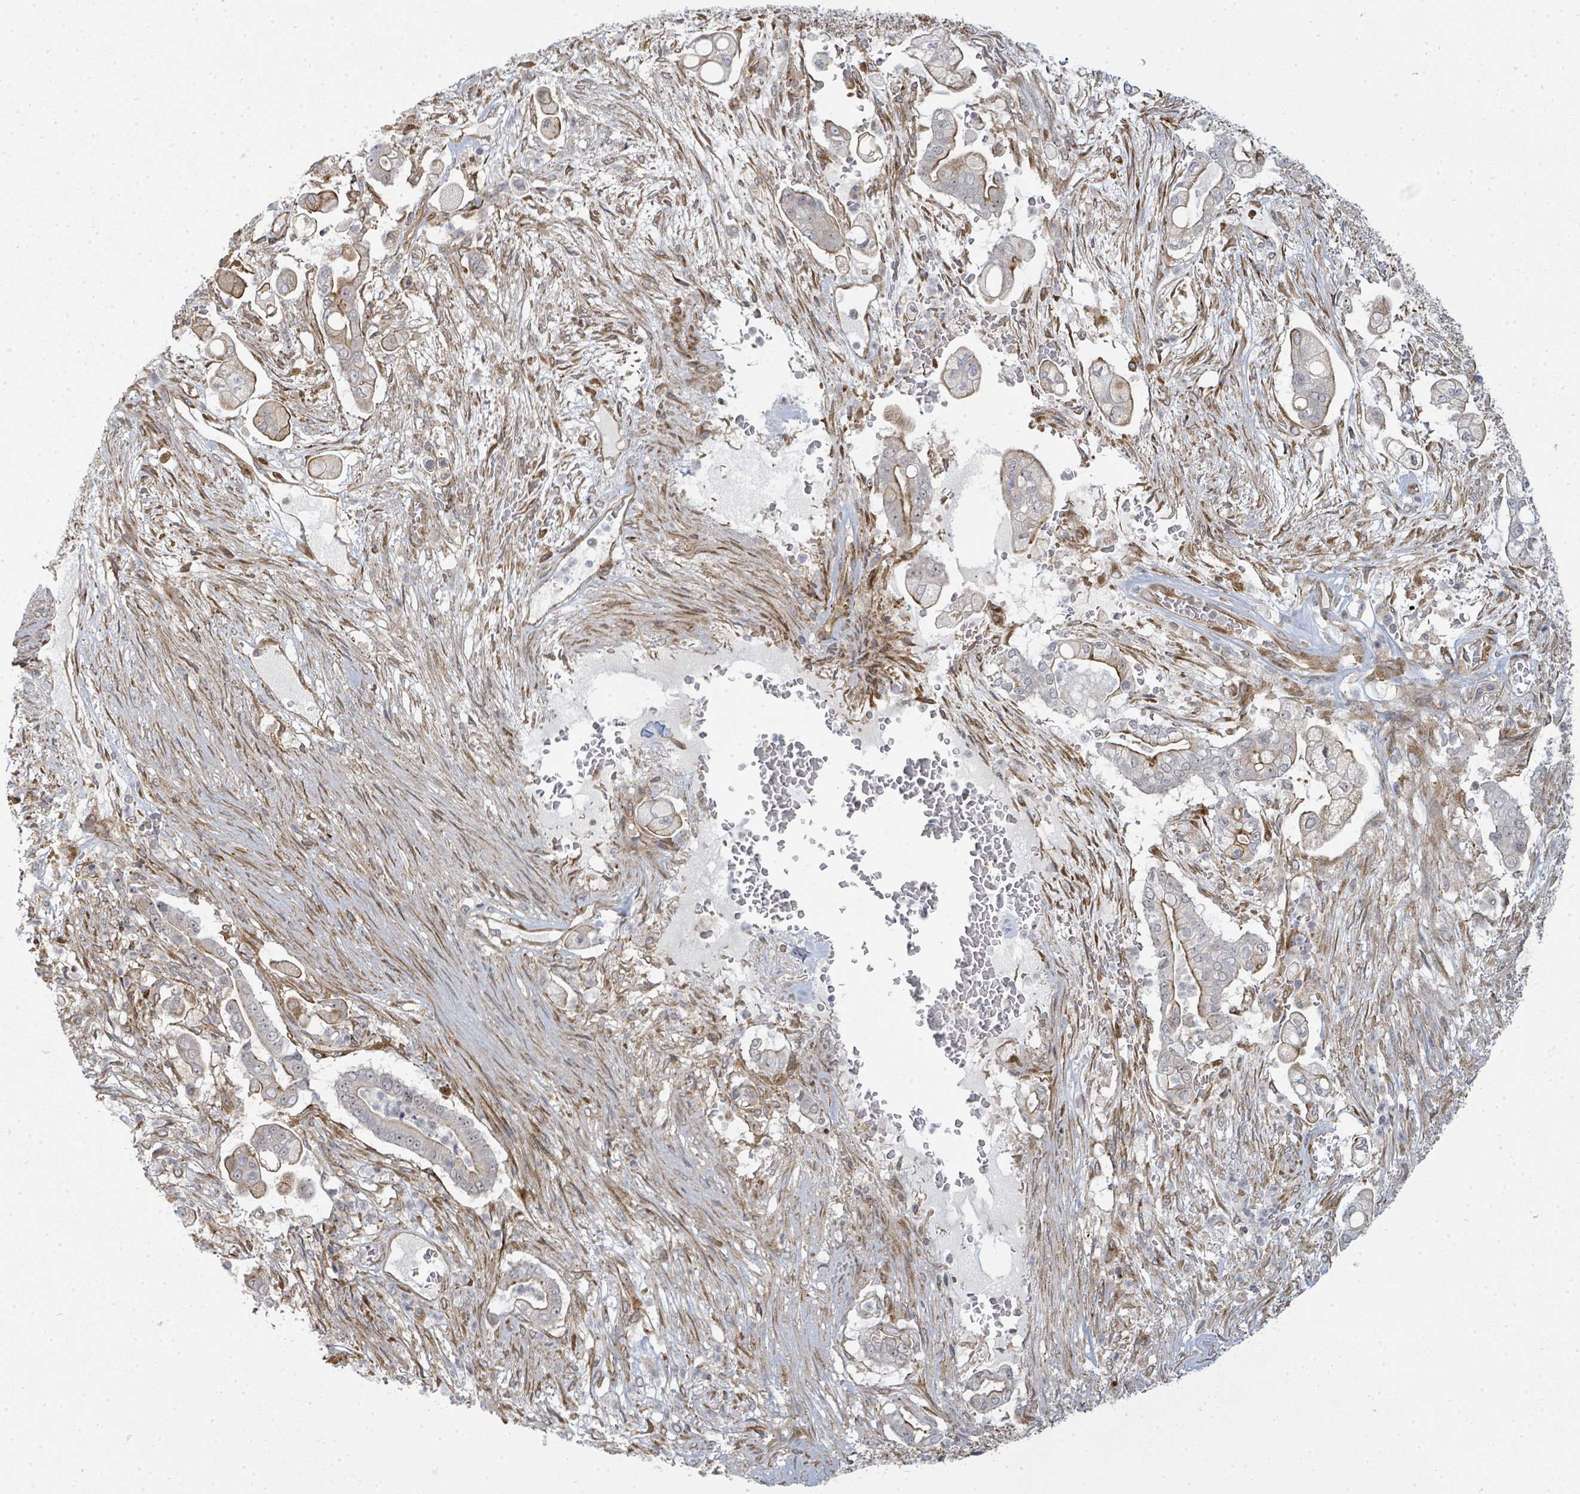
{"staining": {"intensity": "moderate", "quantity": "25%-75%", "location": "cytoplasmic/membranous"}, "tissue": "pancreatic cancer", "cell_type": "Tumor cells", "image_type": "cancer", "snomed": [{"axis": "morphology", "description": "Adenocarcinoma, NOS"}, {"axis": "topography", "description": "Pancreas"}], "caption": "Pancreatic cancer (adenocarcinoma) was stained to show a protein in brown. There is medium levels of moderate cytoplasmic/membranous expression in about 25%-75% of tumor cells.", "gene": "PSMG2", "patient": {"sex": "female", "age": 69}}